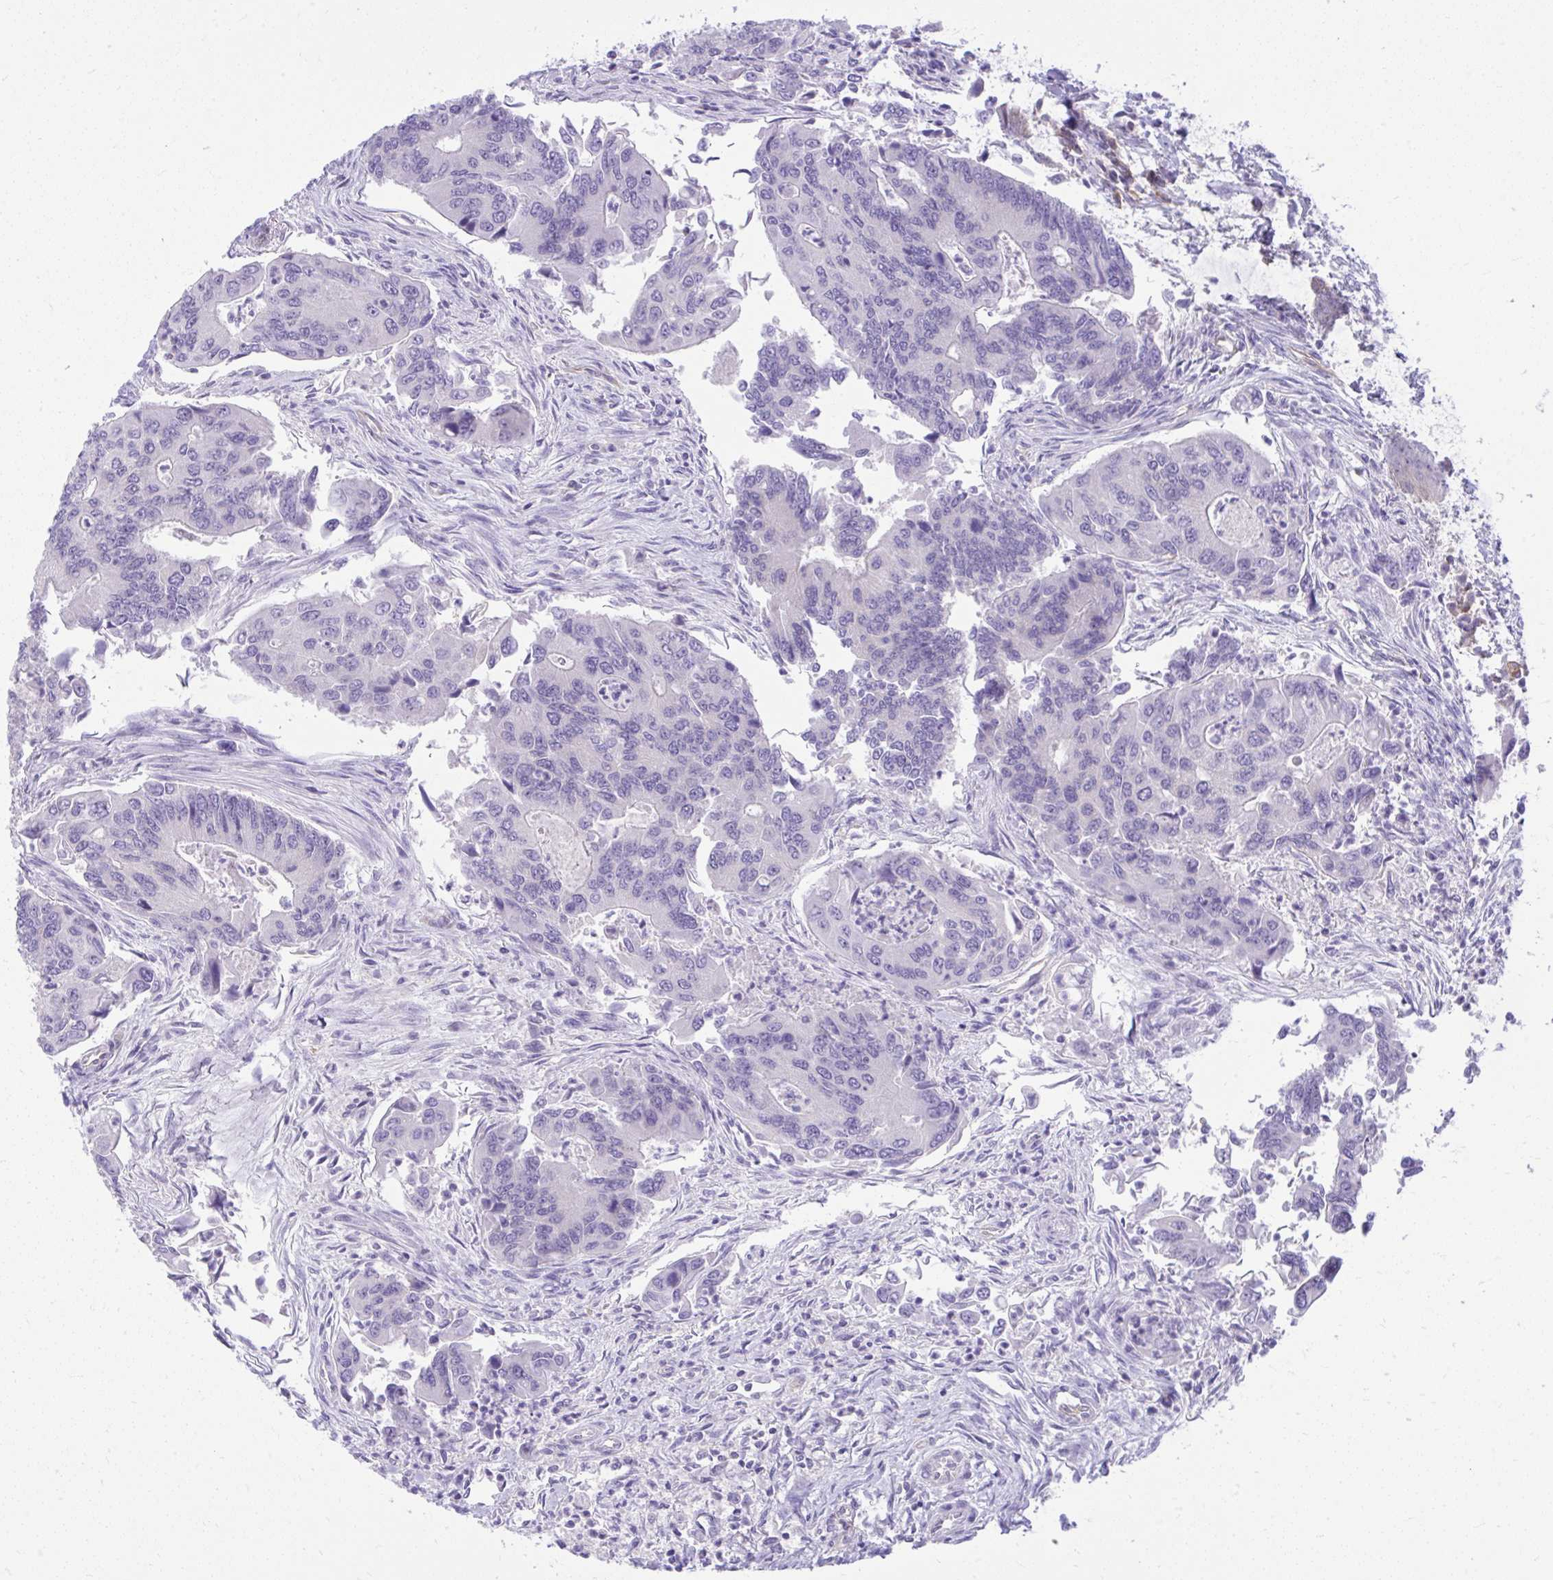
{"staining": {"intensity": "negative", "quantity": "none", "location": "none"}, "tissue": "colorectal cancer", "cell_type": "Tumor cells", "image_type": "cancer", "snomed": [{"axis": "morphology", "description": "Adenocarcinoma, NOS"}, {"axis": "topography", "description": "Colon"}], "caption": "This micrograph is of adenocarcinoma (colorectal) stained with IHC to label a protein in brown with the nuclei are counter-stained blue. There is no positivity in tumor cells.", "gene": "GPRIN3", "patient": {"sex": "female", "age": 67}}